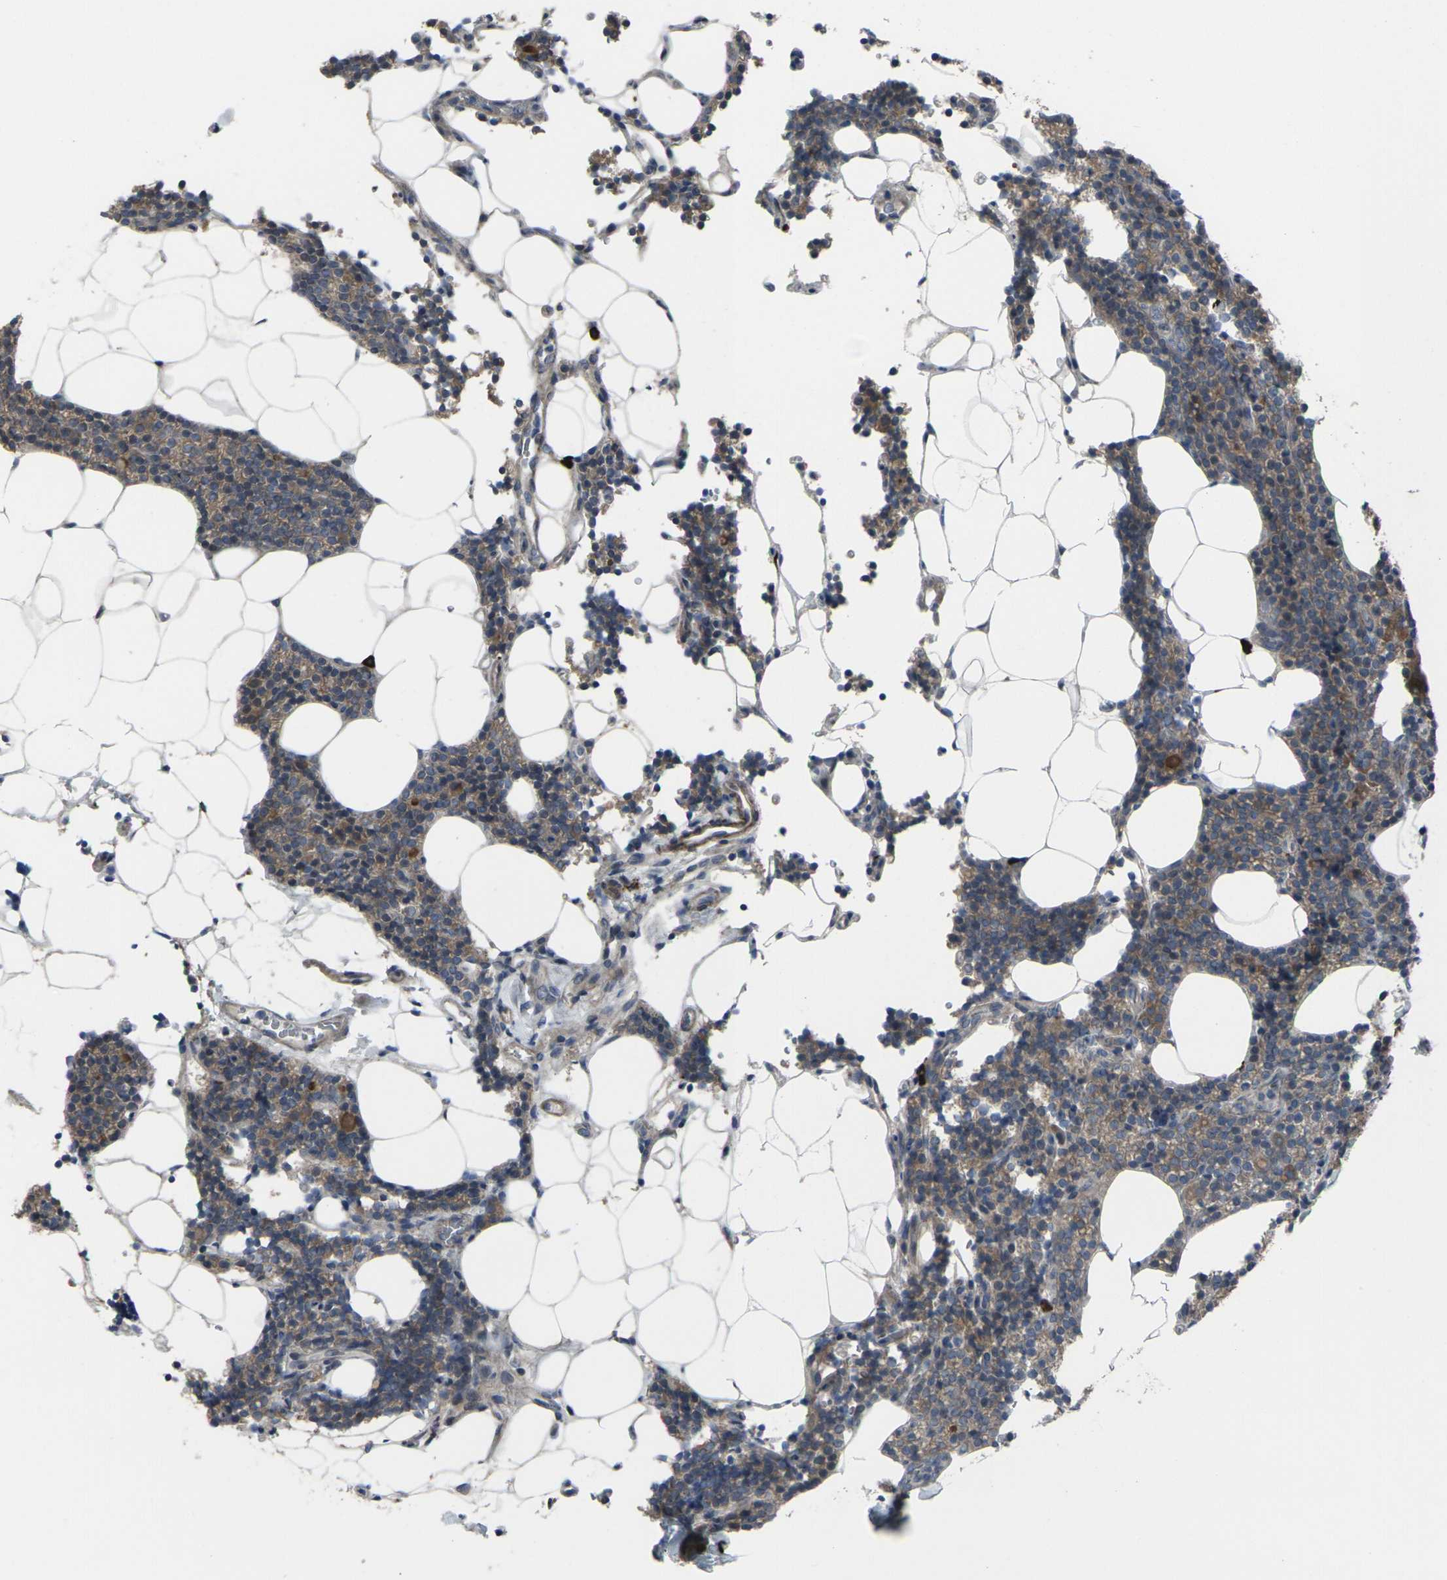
{"staining": {"intensity": "moderate", "quantity": ">75%", "location": "cytoplasmic/membranous"}, "tissue": "parathyroid gland", "cell_type": "Glandular cells", "image_type": "normal", "snomed": [{"axis": "morphology", "description": "Normal tissue, NOS"}, {"axis": "morphology", "description": "Adenoma, NOS"}, {"axis": "topography", "description": "Parathyroid gland"}], "caption": "Protein analysis of unremarkable parathyroid gland displays moderate cytoplasmic/membranous positivity in approximately >75% of glandular cells.", "gene": "CCR10", "patient": {"sex": "female", "age": 70}}